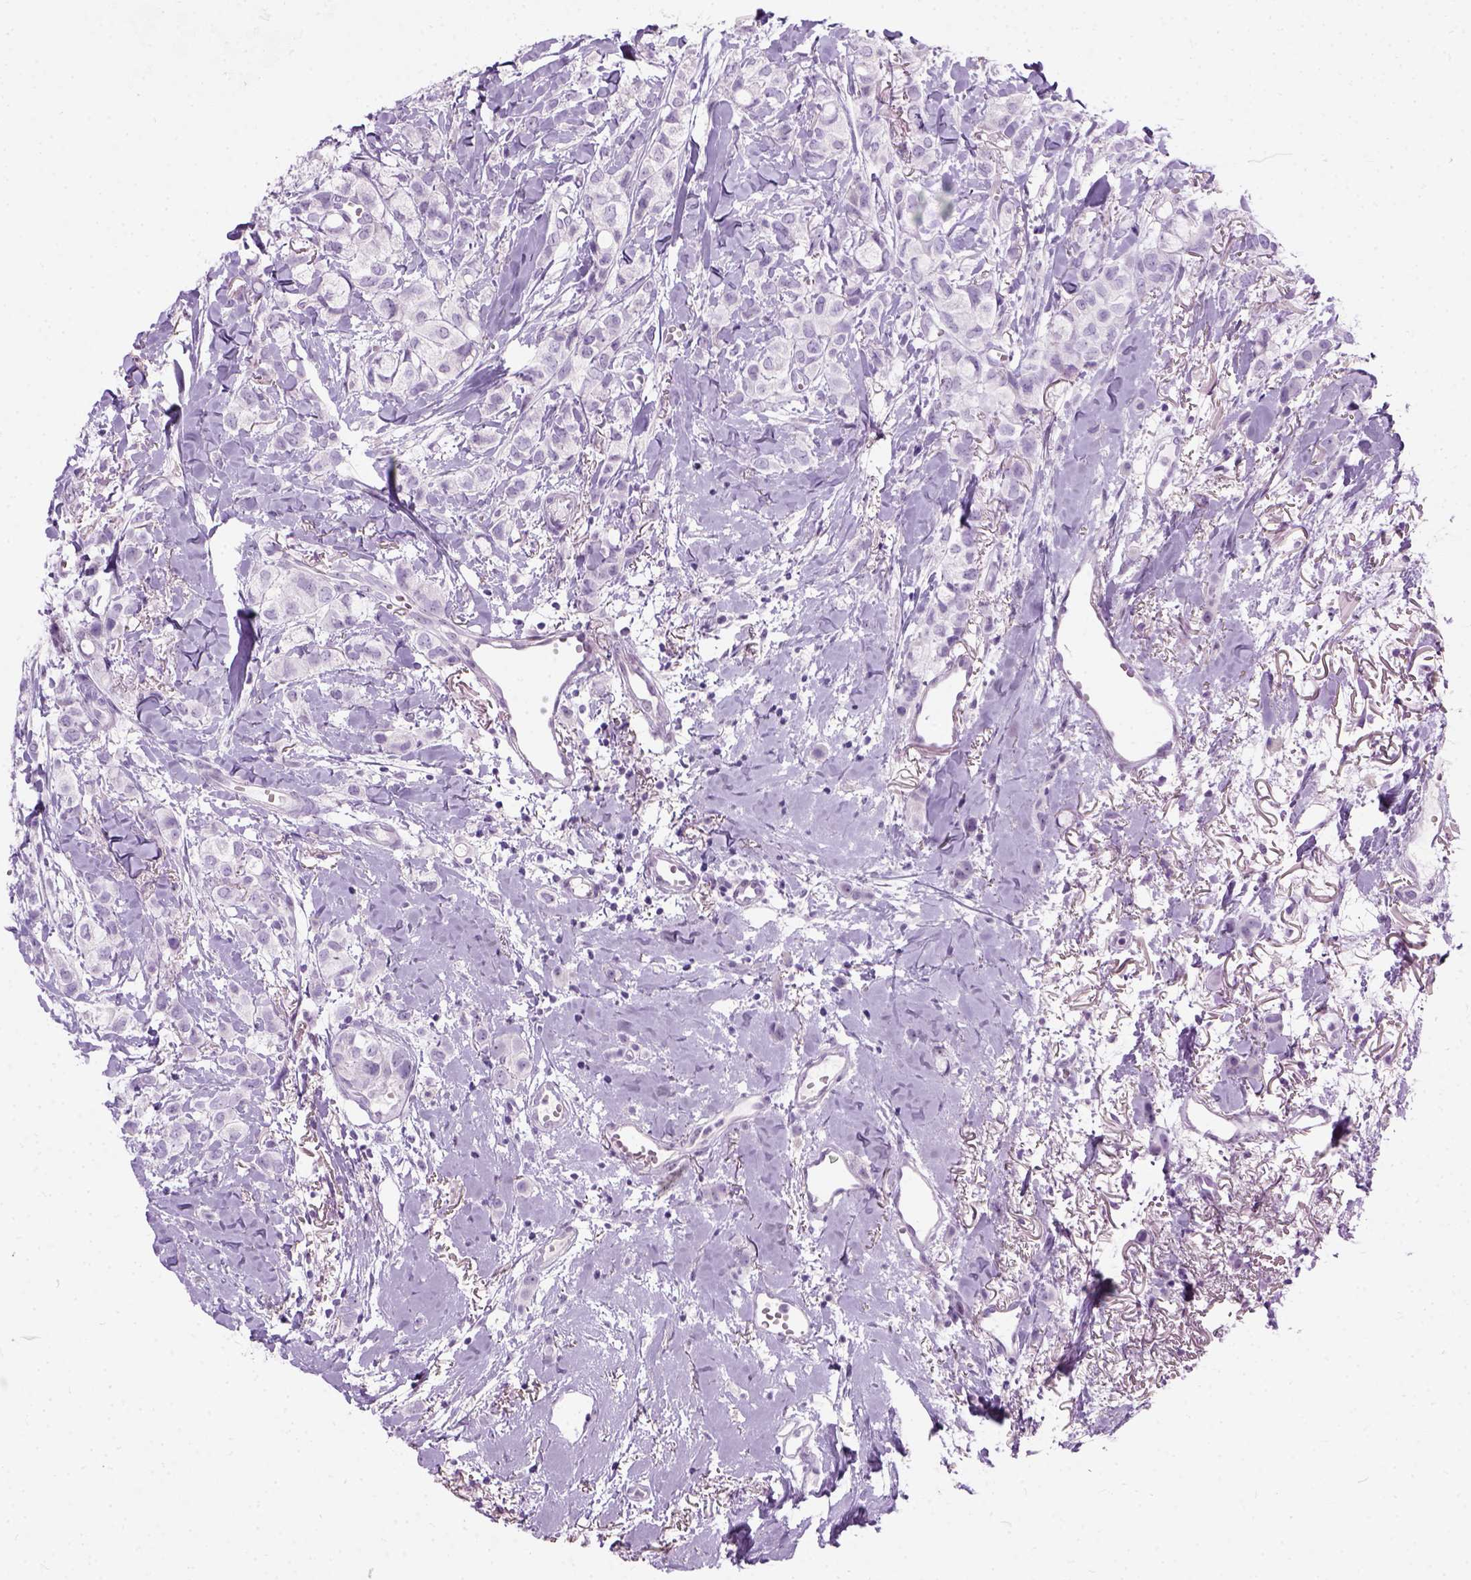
{"staining": {"intensity": "negative", "quantity": "none", "location": "none"}, "tissue": "breast cancer", "cell_type": "Tumor cells", "image_type": "cancer", "snomed": [{"axis": "morphology", "description": "Duct carcinoma"}, {"axis": "topography", "description": "Breast"}], "caption": "A high-resolution micrograph shows immunohistochemistry staining of breast cancer (infiltrating ductal carcinoma), which exhibits no significant staining in tumor cells.", "gene": "AXDND1", "patient": {"sex": "female", "age": 85}}